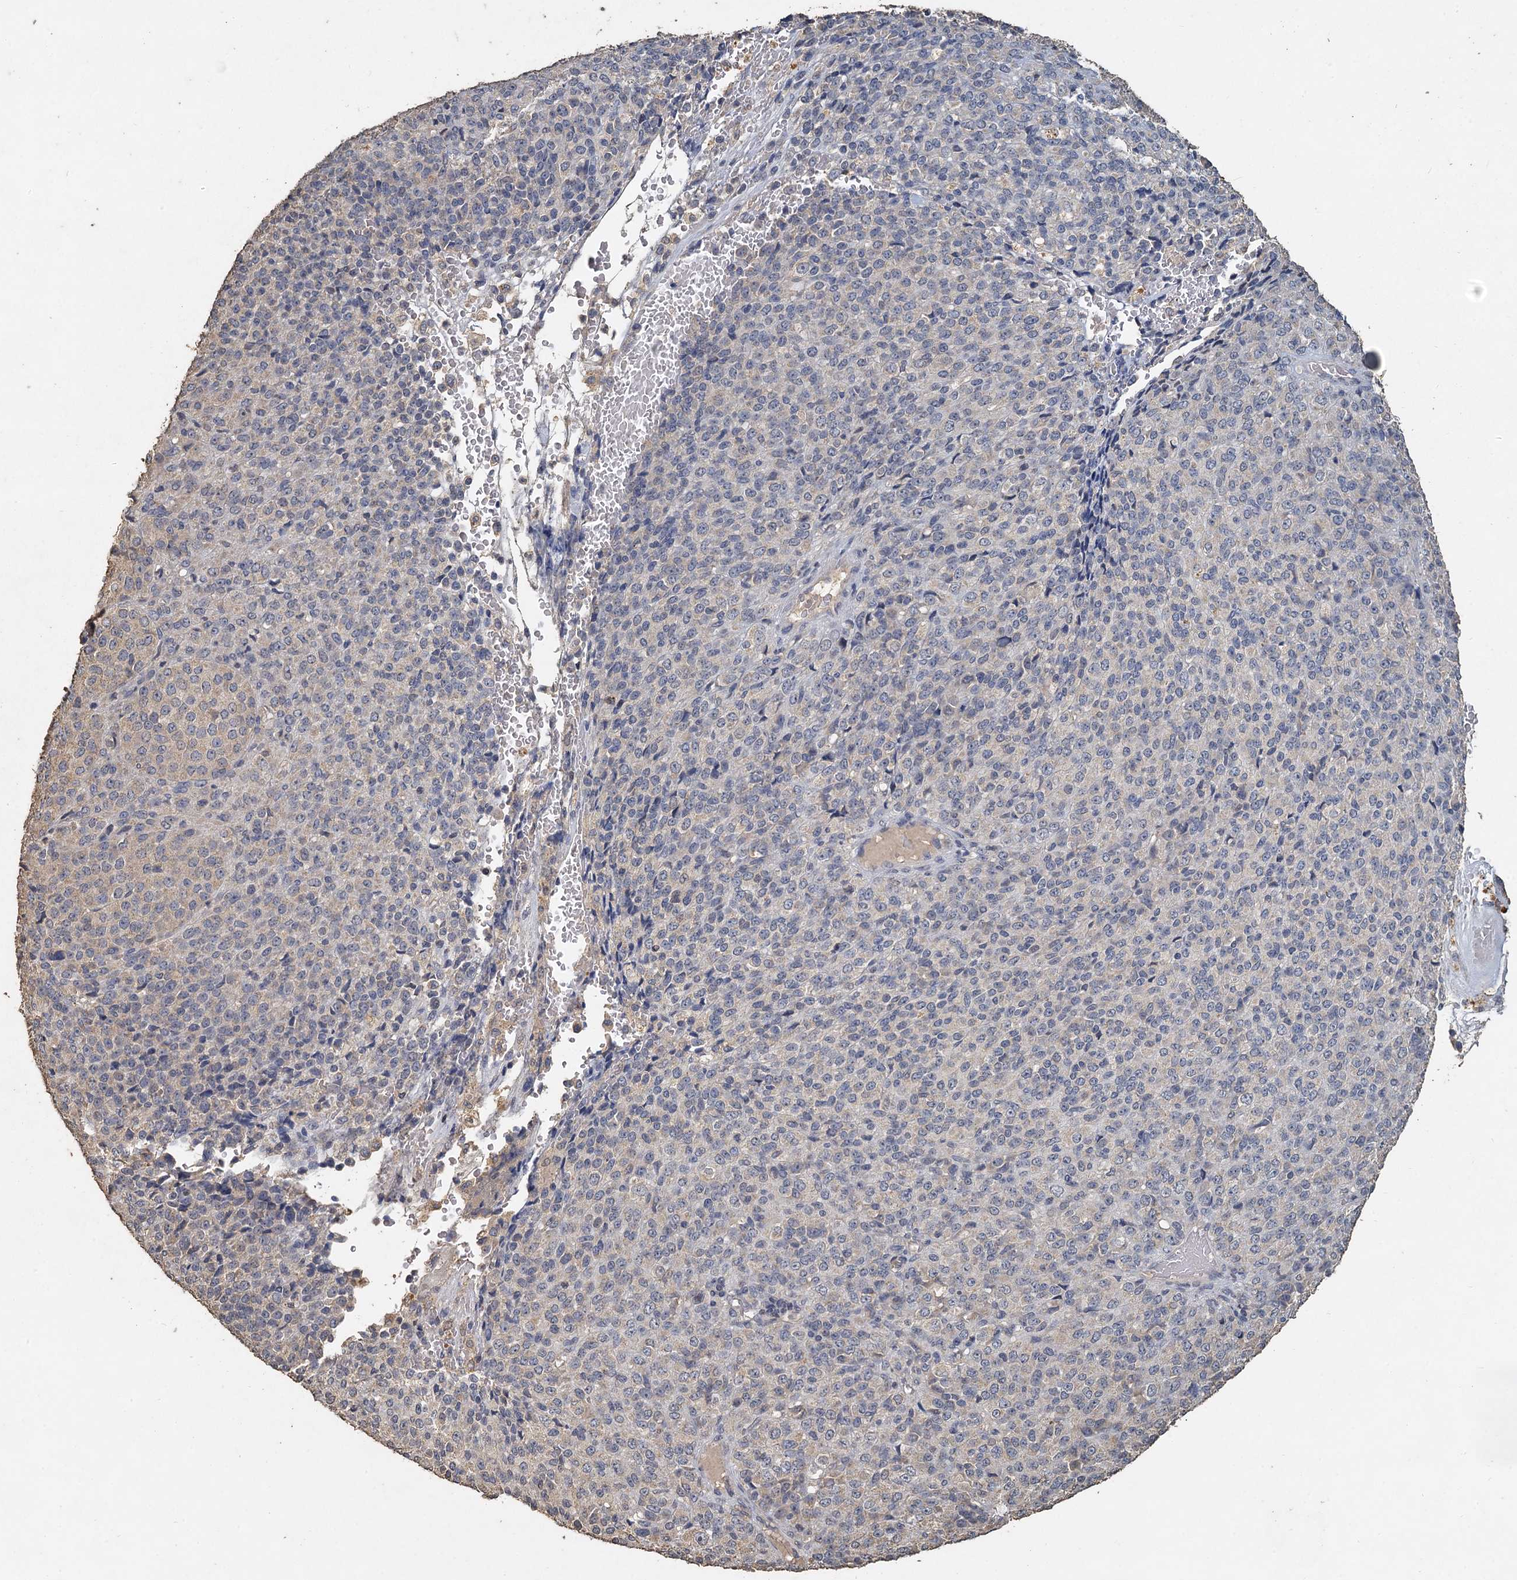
{"staining": {"intensity": "negative", "quantity": "none", "location": "none"}, "tissue": "melanoma", "cell_type": "Tumor cells", "image_type": "cancer", "snomed": [{"axis": "morphology", "description": "Malignant melanoma, Metastatic site"}, {"axis": "topography", "description": "Brain"}], "caption": "High magnification brightfield microscopy of melanoma stained with DAB (brown) and counterstained with hematoxylin (blue): tumor cells show no significant expression.", "gene": "CCDC61", "patient": {"sex": "female", "age": 56}}